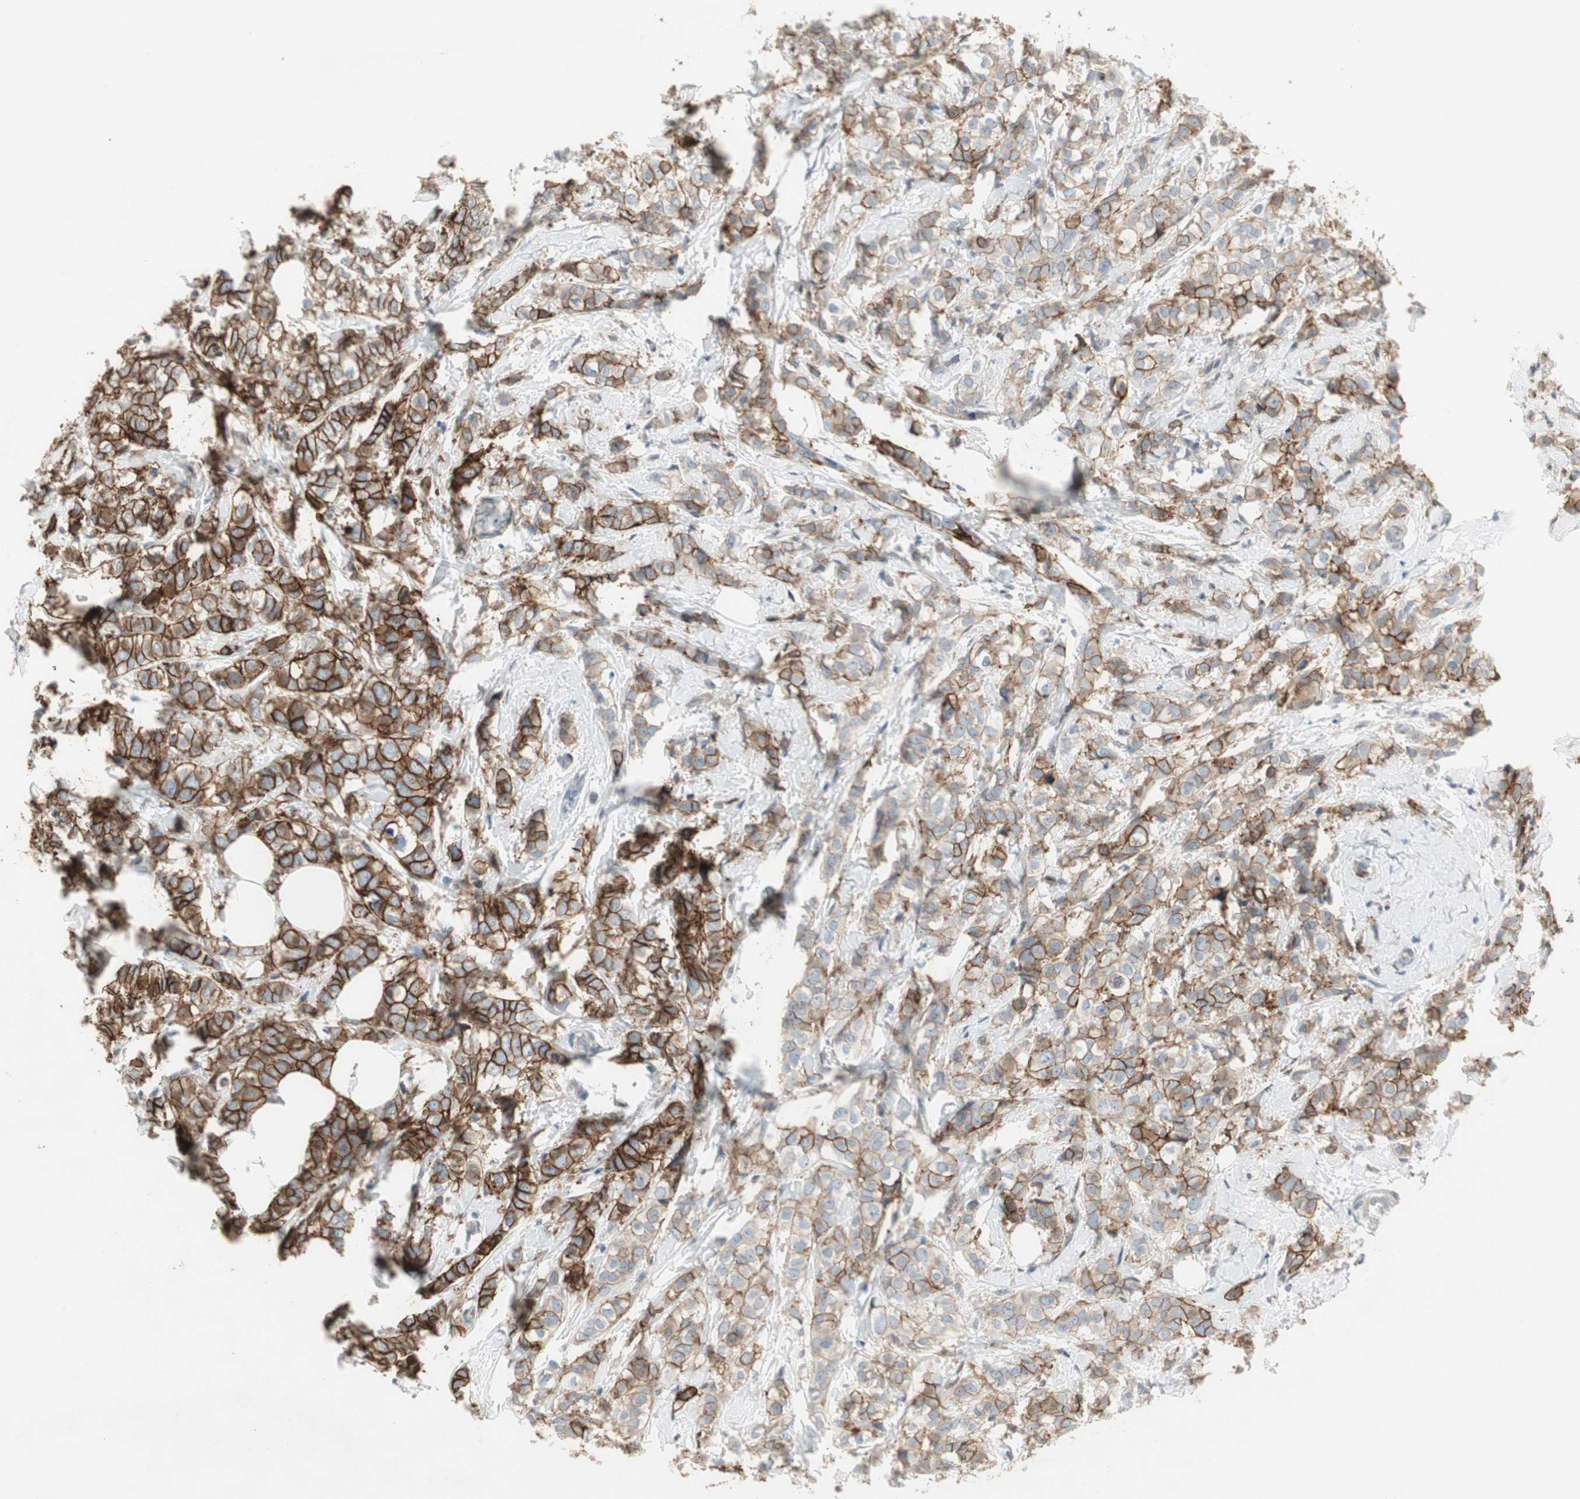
{"staining": {"intensity": "strong", "quantity": ">75%", "location": "cytoplasmic/membranous"}, "tissue": "breast cancer", "cell_type": "Tumor cells", "image_type": "cancer", "snomed": [{"axis": "morphology", "description": "Lobular carcinoma"}, {"axis": "topography", "description": "Breast"}], "caption": "A micrograph showing strong cytoplasmic/membranous positivity in about >75% of tumor cells in breast lobular carcinoma, as visualized by brown immunohistochemical staining.", "gene": "CAND2", "patient": {"sex": "female", "age": 60}}